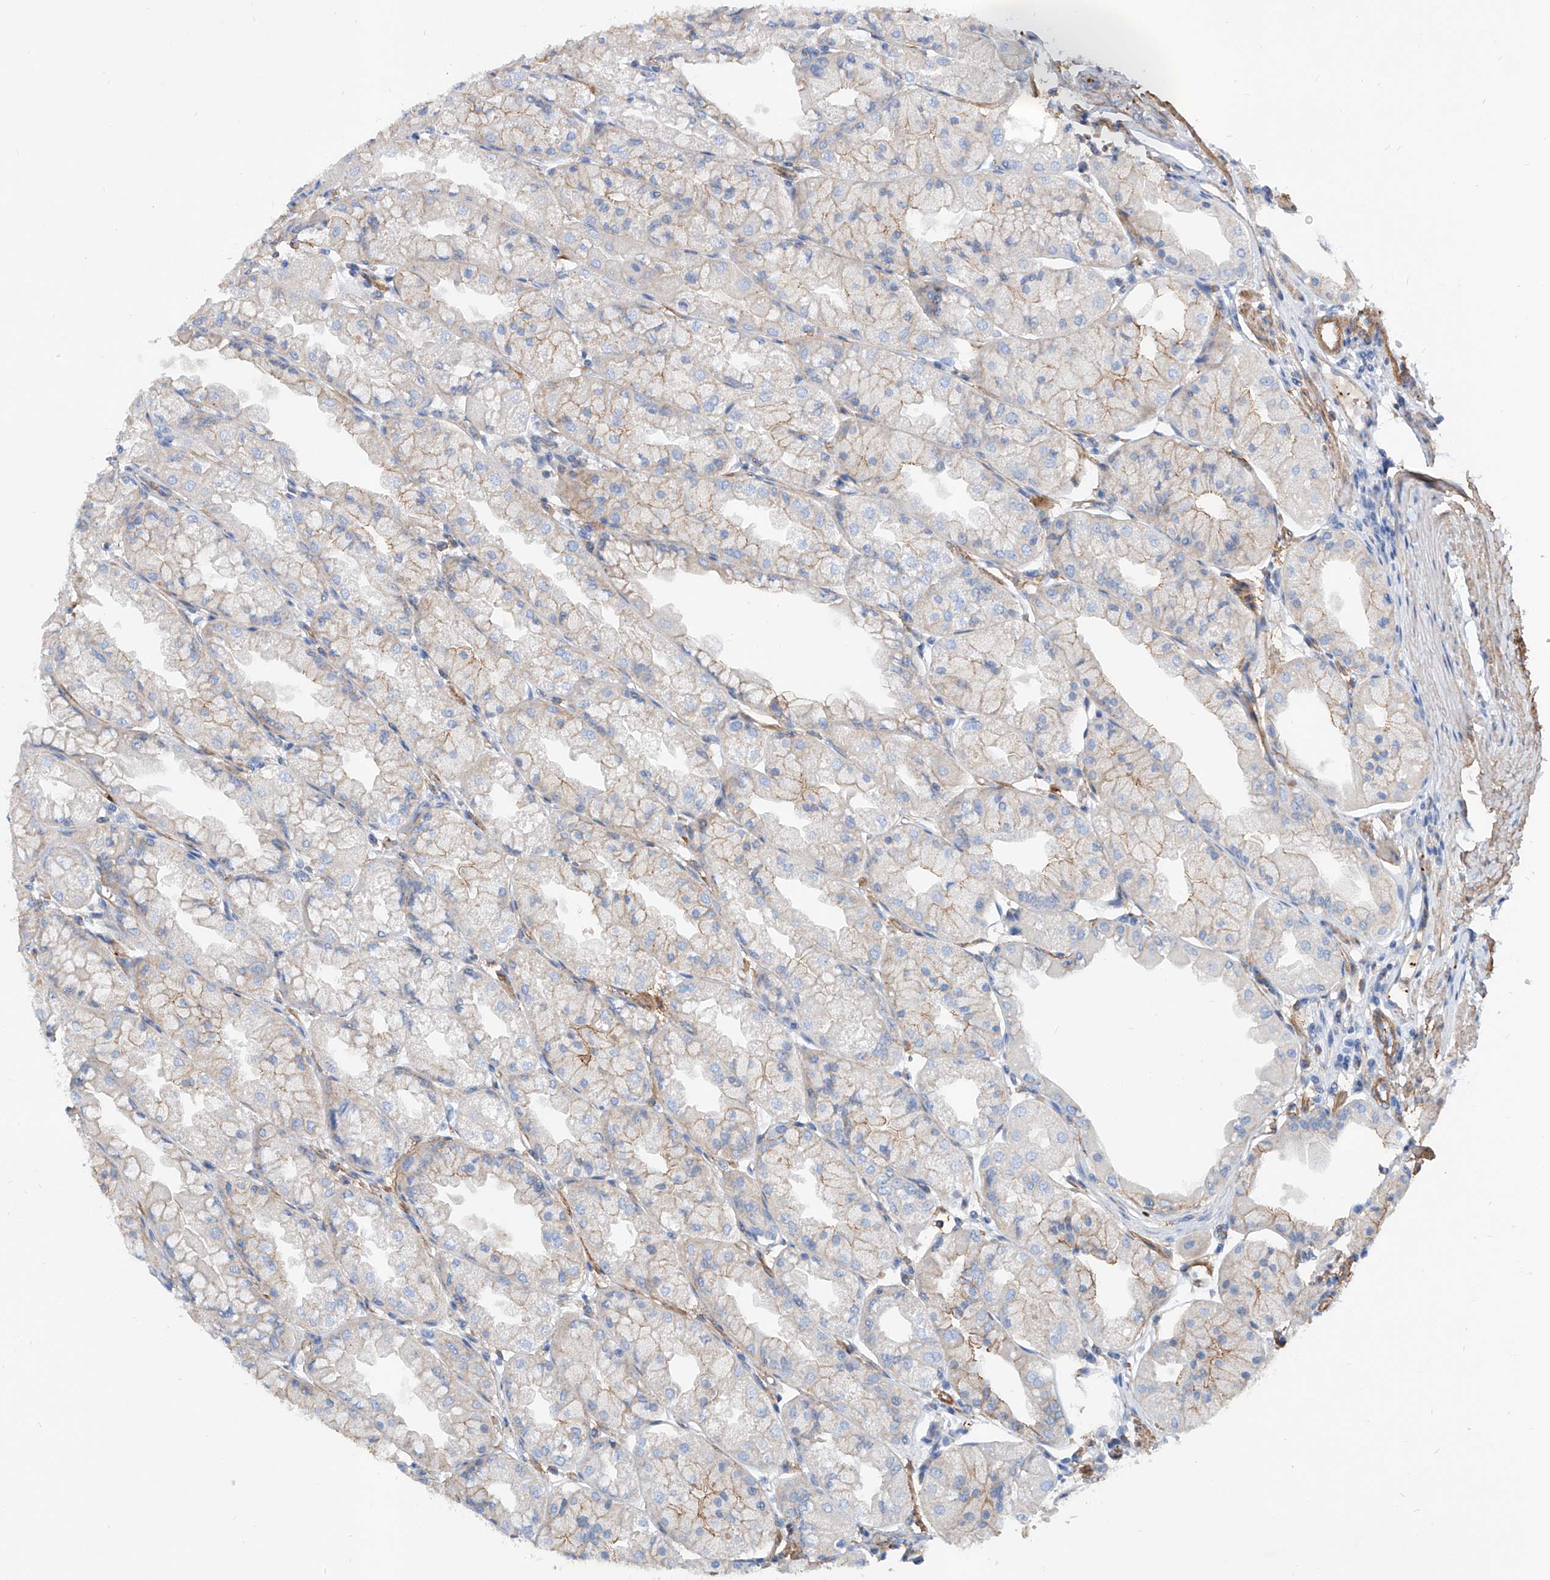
{"staining": {"intensity": "moderate", "quantity": "<25%", "location": "cytoplasmic/membranous"}, "tissue": "stomach", "cell_type": "Glandular cells", "image_type": "normal", "snomed": [{"axis": "morphology", "description": "Normal tissue, NOS"}, {"axis": "topography", "description": "Stomach, upper"}], "caption": "IHC of normal stomach exhibits low levels of moderate cytoplasmic/membranous expression in about <25% of glandular cells.", "gene": "TAS2R60", "patient": {"sex": "male", "age": 47}}